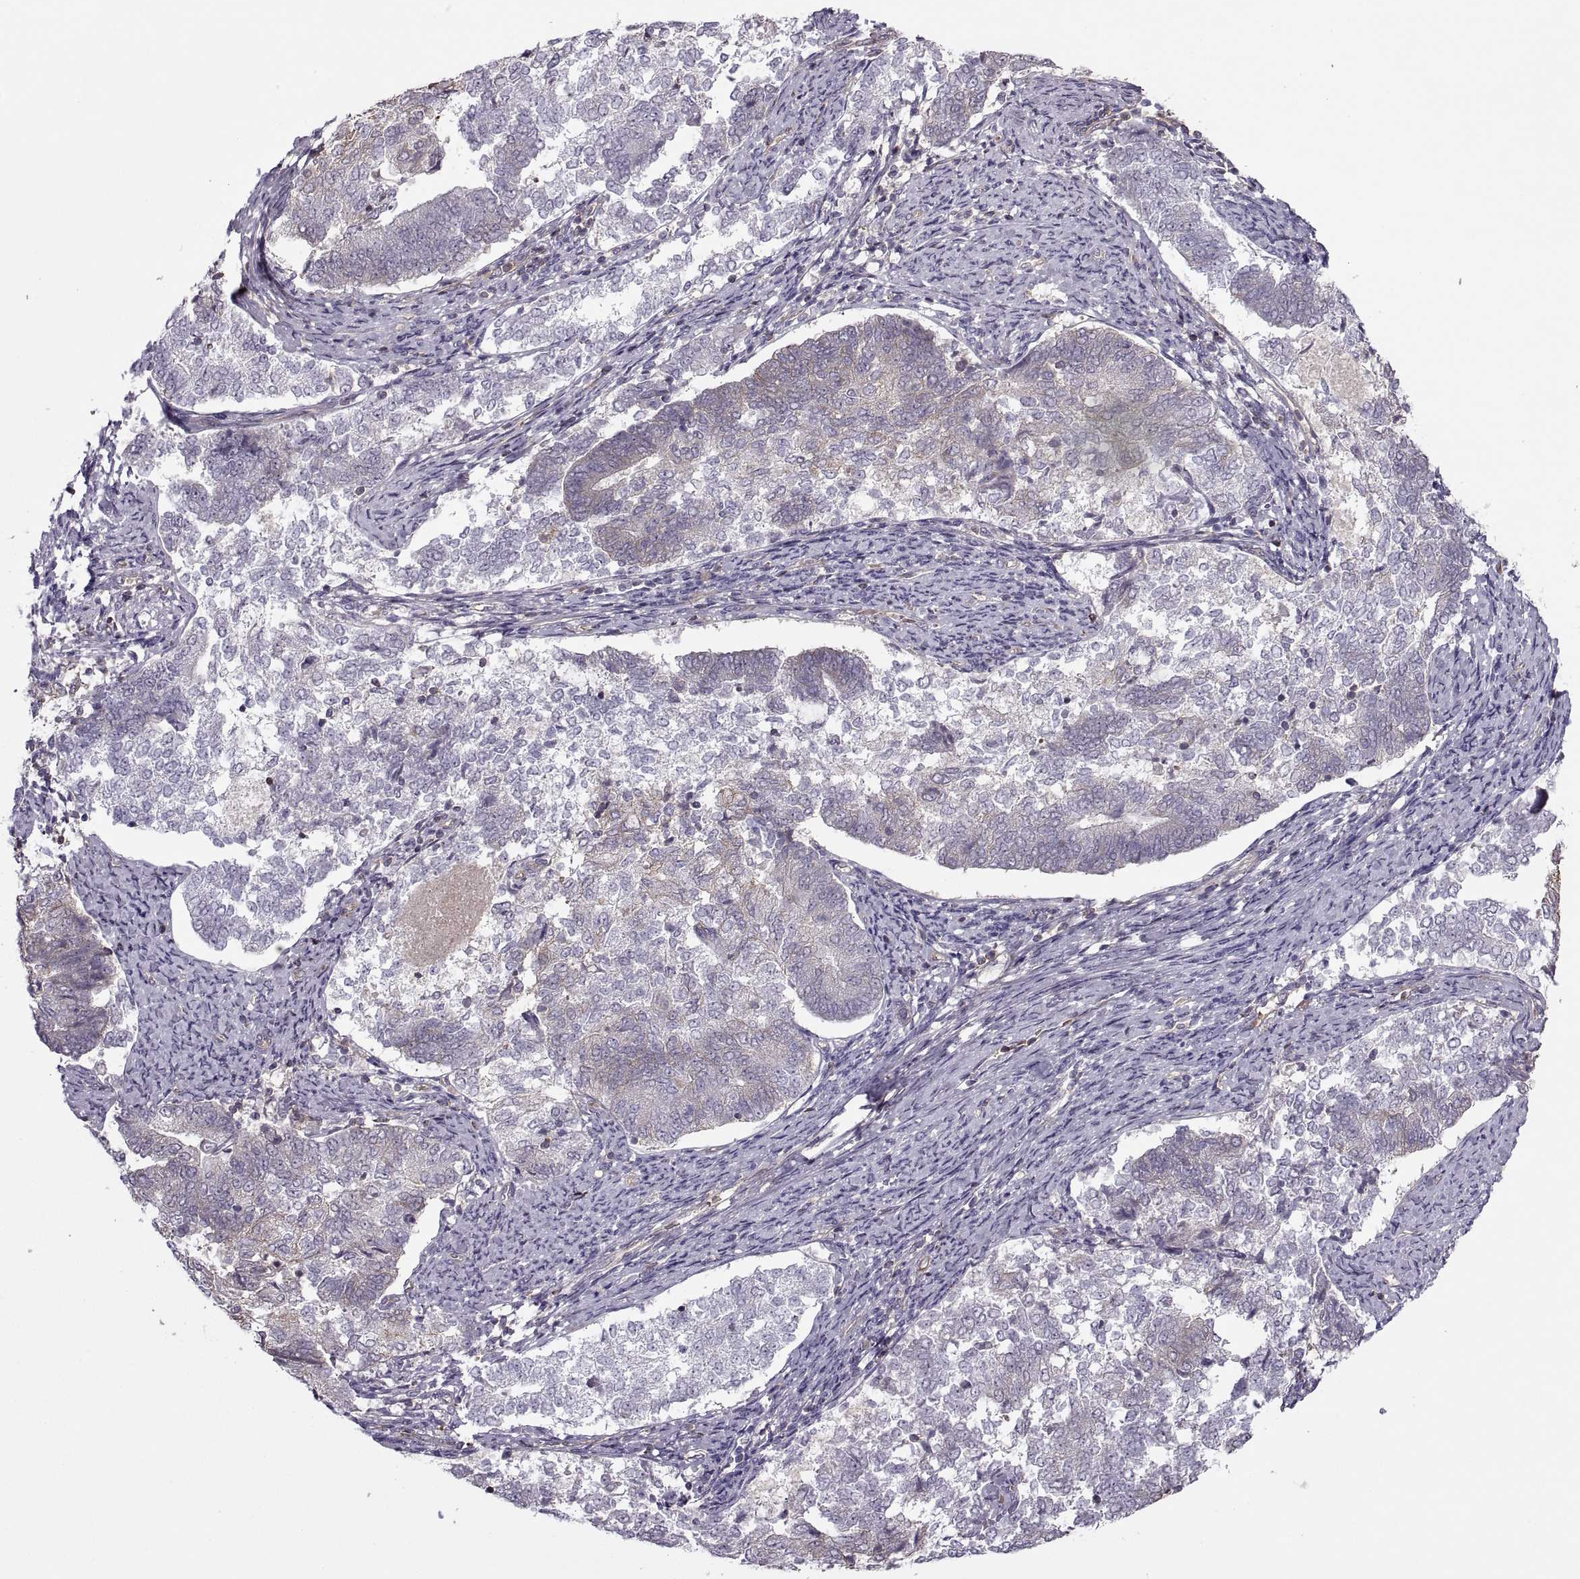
{"staining": {"intensity": "weak", "quantity": "25%-75%", "location": "cytoplasmic/membranous"}, "tissue": "endometrial cancer", "cell_type": "Tumor cells", "image_type": "cancer", "snomed": [{"axis": "morphology", "description": "Adenocarcinoma, NOS"}, {"axis": "topography", "description": "Endometrium"}], "caption": "Immunohistochemistry (DAB (3,3'-diaminobenzidine)) staining of human adenocarcinoma (endometrial) reveals weak cytoplasmic/membranous protein staining in approximately 25%-75% of tumor cells.", "gene": "SLC2A3", "patient": {"sex": "female", "age": 65}}